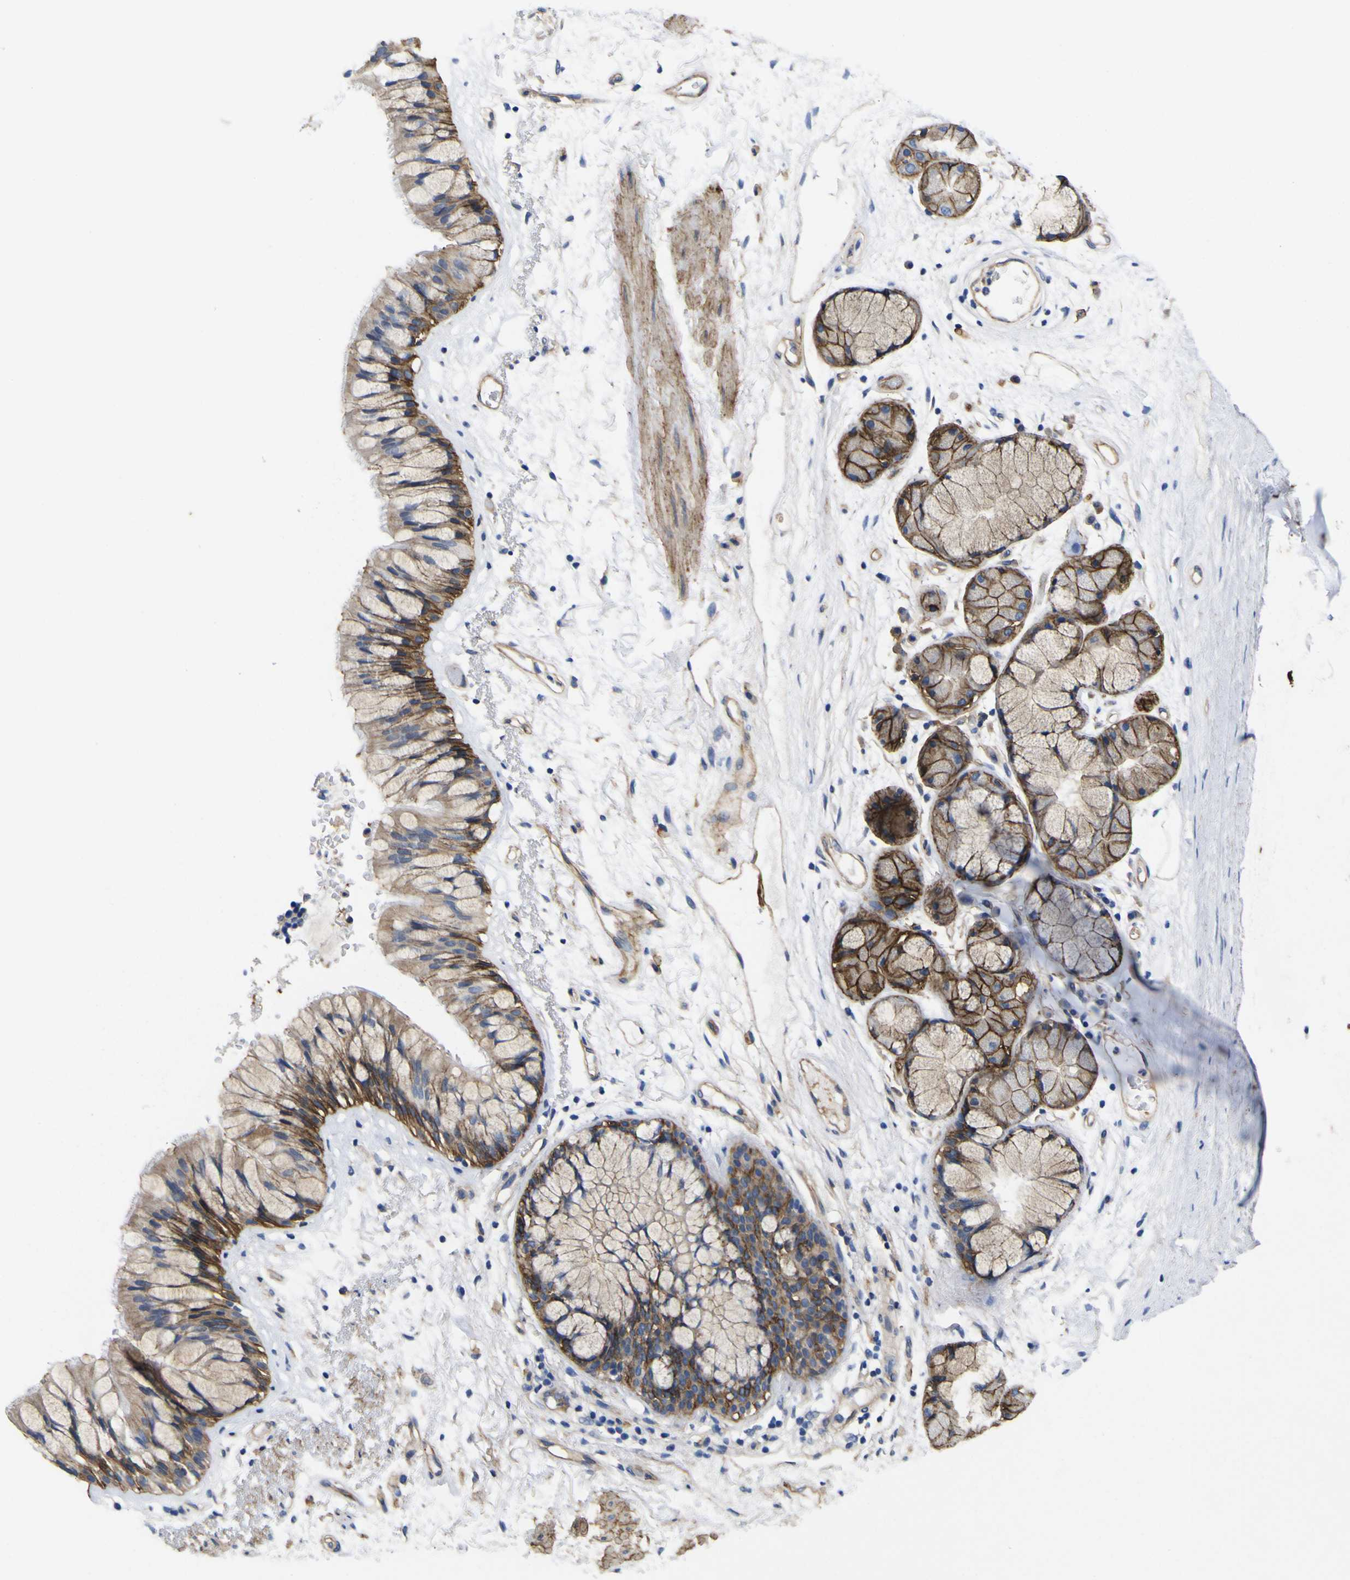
{"staining": {"intensity": "moderate", "quantity": ">75%", "location": "cytoplasmic/membranous"}, "tissue": "bronchus", "cell_type": "Respiratory epithelial cells", "image_type": "normal", "snomed": [{"axis": "morphology", "description": "Normal tissue, NOS"}, {"axis": "topography", "description": "Bronchus"}], "caption": "Immunohistochemical staining of benign bronchus exhibits medium levels of moderate cytoplasmic/membranous positivity in approximately >75% of respiratory epithelial cells.", "gene": "CD151", "patient": {"sex": "male", "age": 66}}